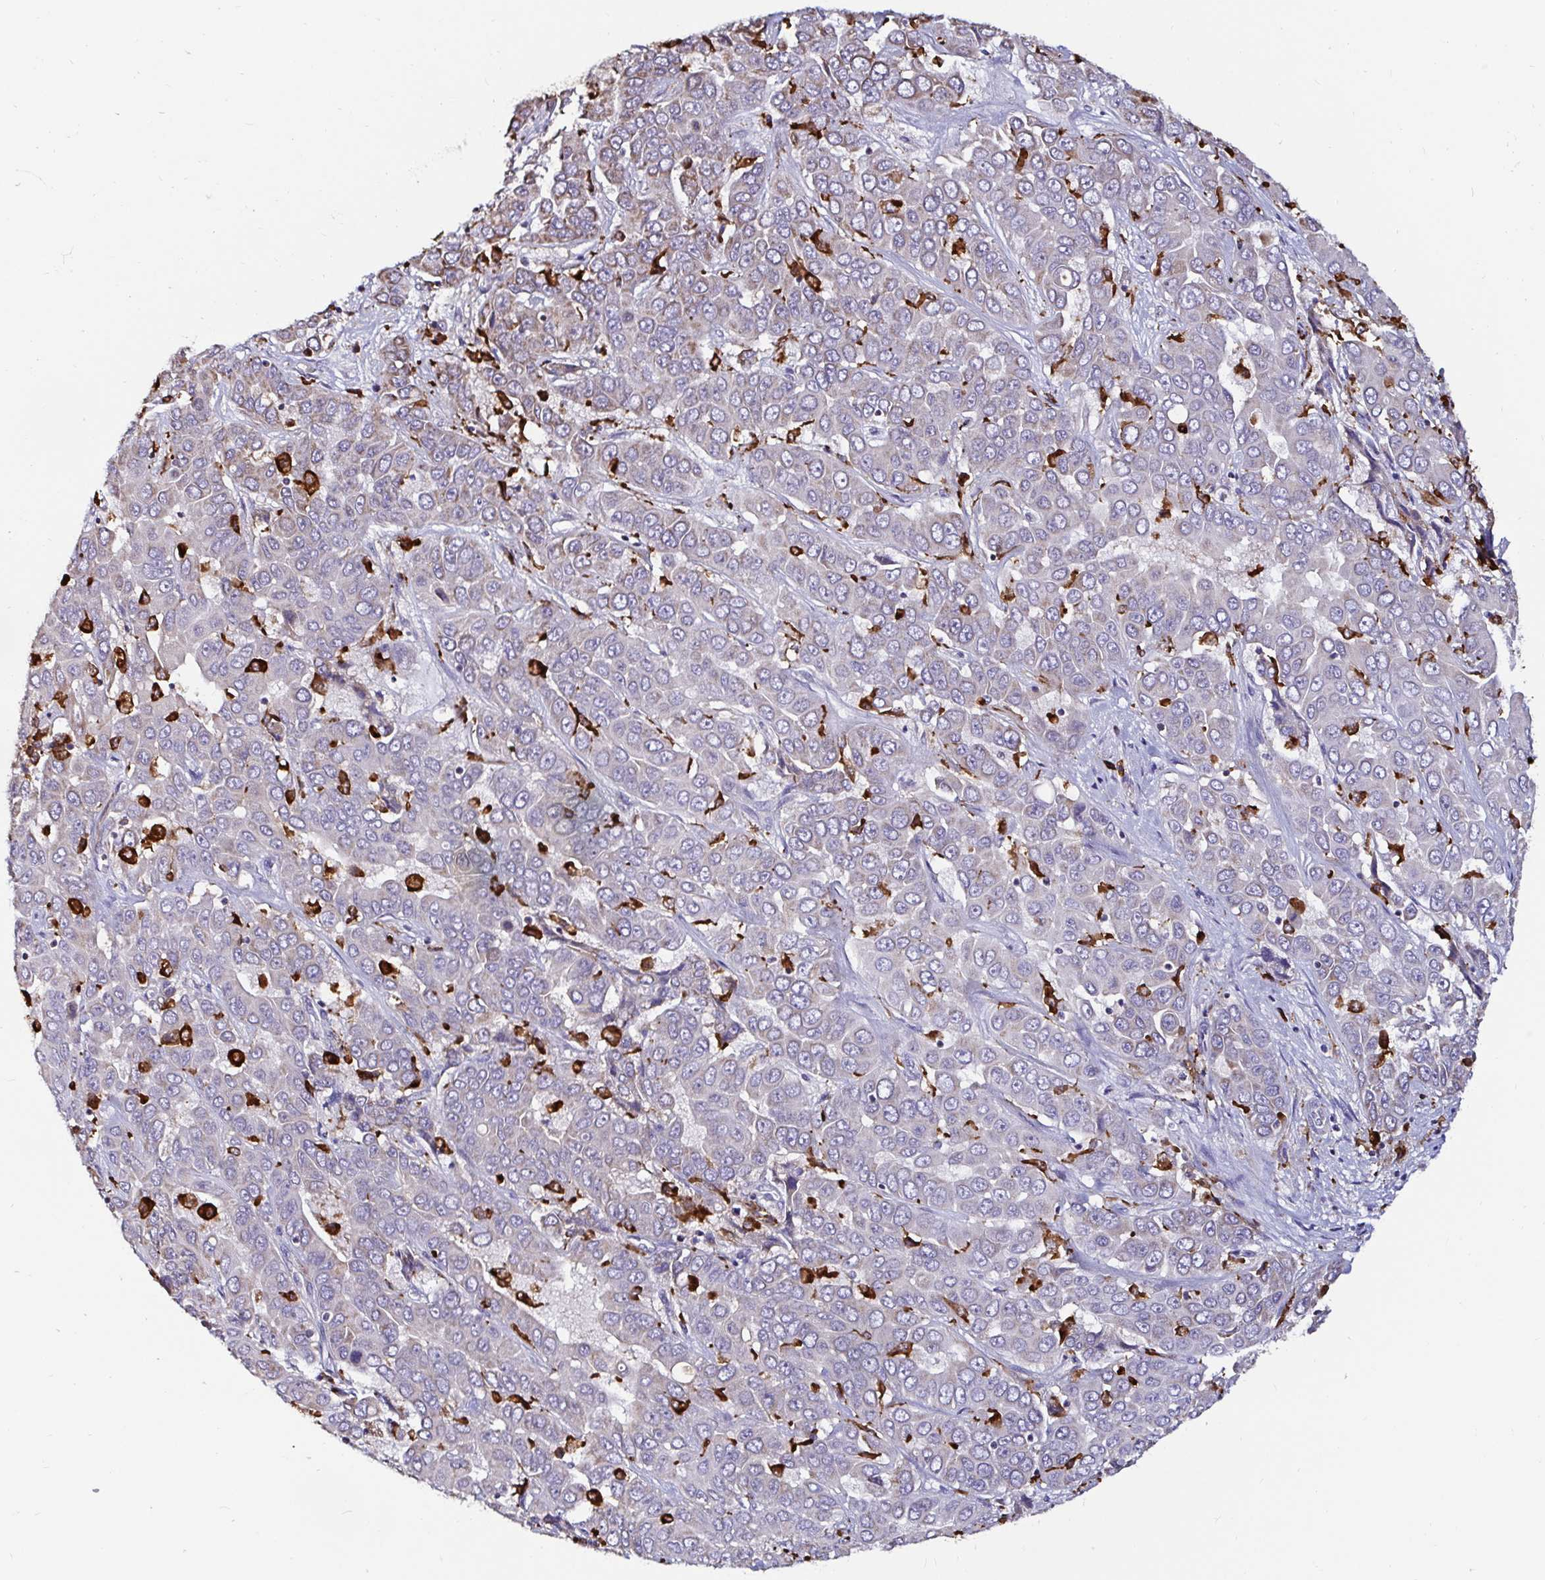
{"staining": {"intensity": "weak", "quantity": "<25%", "location": "cytoplasmic/membranous"}, "tissue": "liver cancer", "cell_type": "Tumor cells", "image_type": "cancer", "snomed": [{"axis": "morphology", "description": "Cholangiocarcinoma"}, {"axis": "topography", "description": "Liver"}], "caption": "Tumor cells show no significant protein positivity in liver cancer (cholangiocarcinoma).", "gene": "MSR1", "patient": {"sex": "female", "age": 52}}